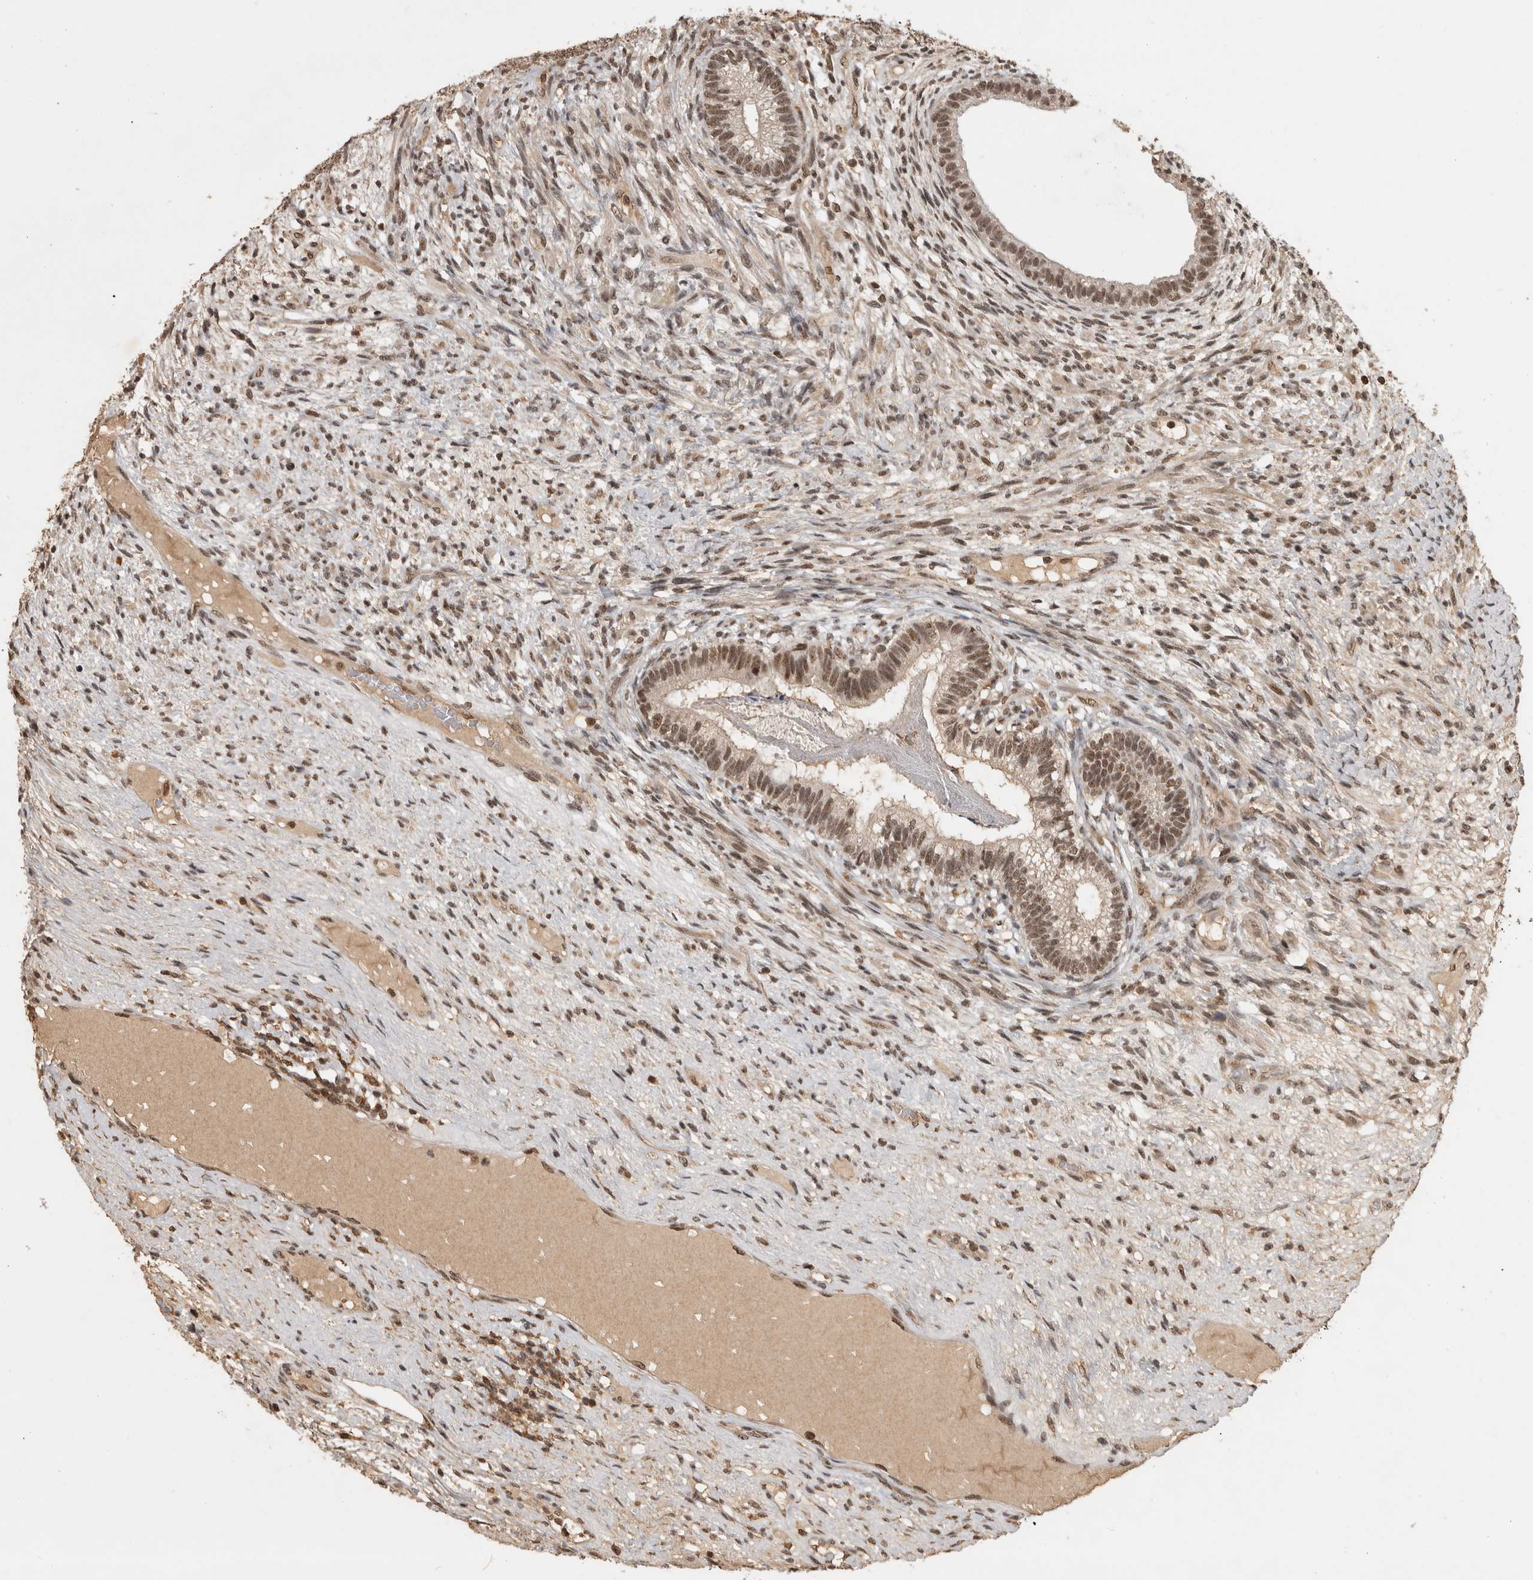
{"staining": {"intensity": "moderate", "quantity": ">75%", "location": "nuclear"}, "tissue": "testis cancer", "cell_type": "Tumor cells", "image_type": "cancer", "snomed": [{"axis": "morphology", "description": "Seminoma, NOS"}, {"axis": "morphology", "description": "Carcinoma, Embryonal, NOS"}, {"axis": "topography", "description": "Testis"}], "caption": "Immunohistochemical staining of human testis embryonal carcinoma demonstrates medium levels of moderate nuclear positivity in approximately >75% of tumor cells.", "gene": "CBLL1", "patient": {"sex": "male", "age": 28}}